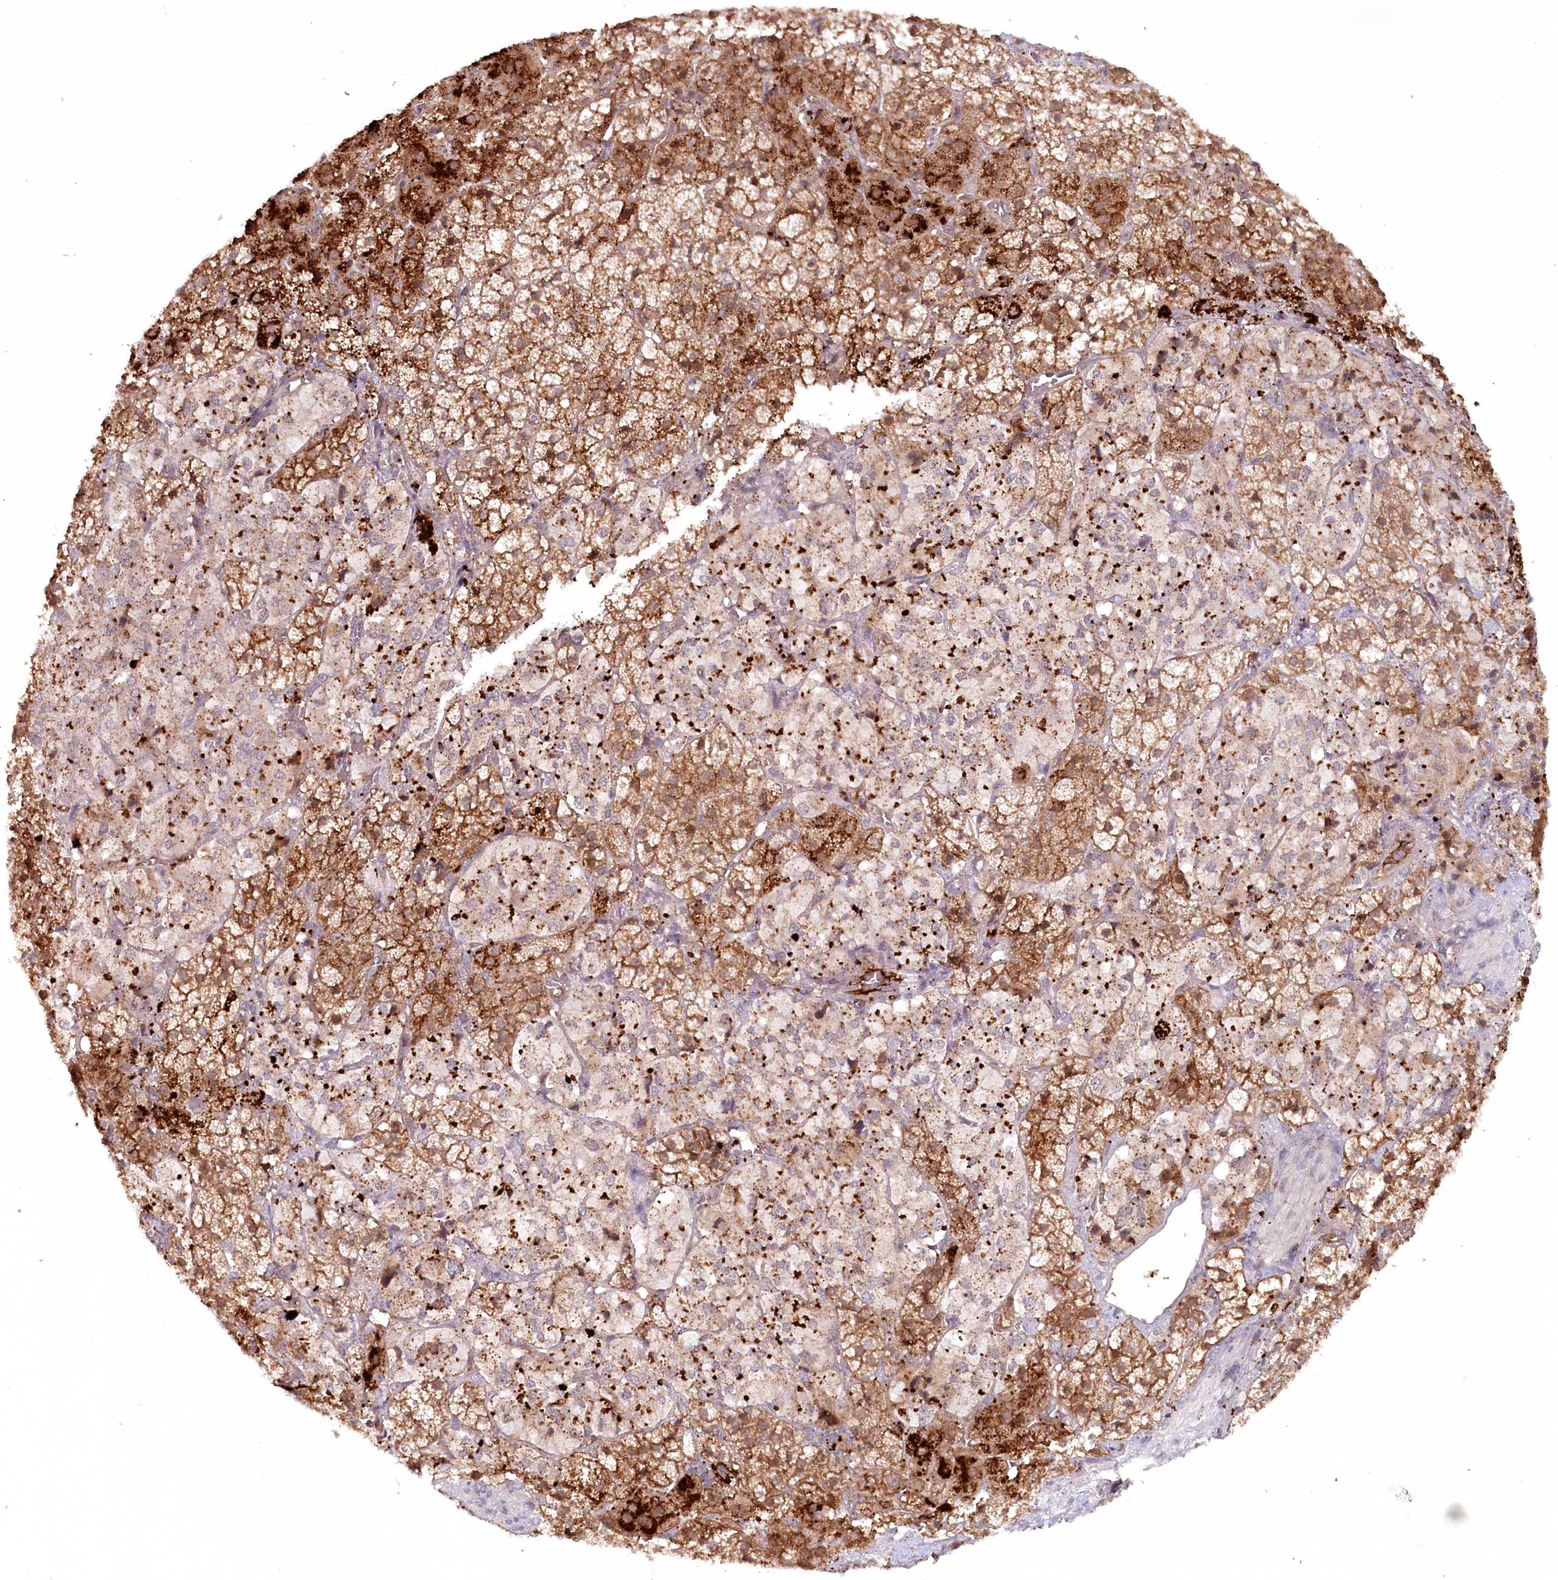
{"staining": {"intensity": "strong", "quantity": ">75%", "location": "cytoplasmic/membranous"}, "tissue": "adrenal gland", "cell_type": "Glandular cells", "image_type": "normal", "snomed": [{"axis": "morphology", "description": "Normal tissue, NOS"}, {"axis": "topography", "description": "Adrenal gland"}], "caption": "A high amount of strong cytoplasmic/membranous expression is seen in about >75% of glandular cells in normal adrenal gland. The protein of interest is shown in brown color, while the nuclei are stained blue.", "gene": "PSAPL1", "patient": {"sex": "female", "age": 44}}